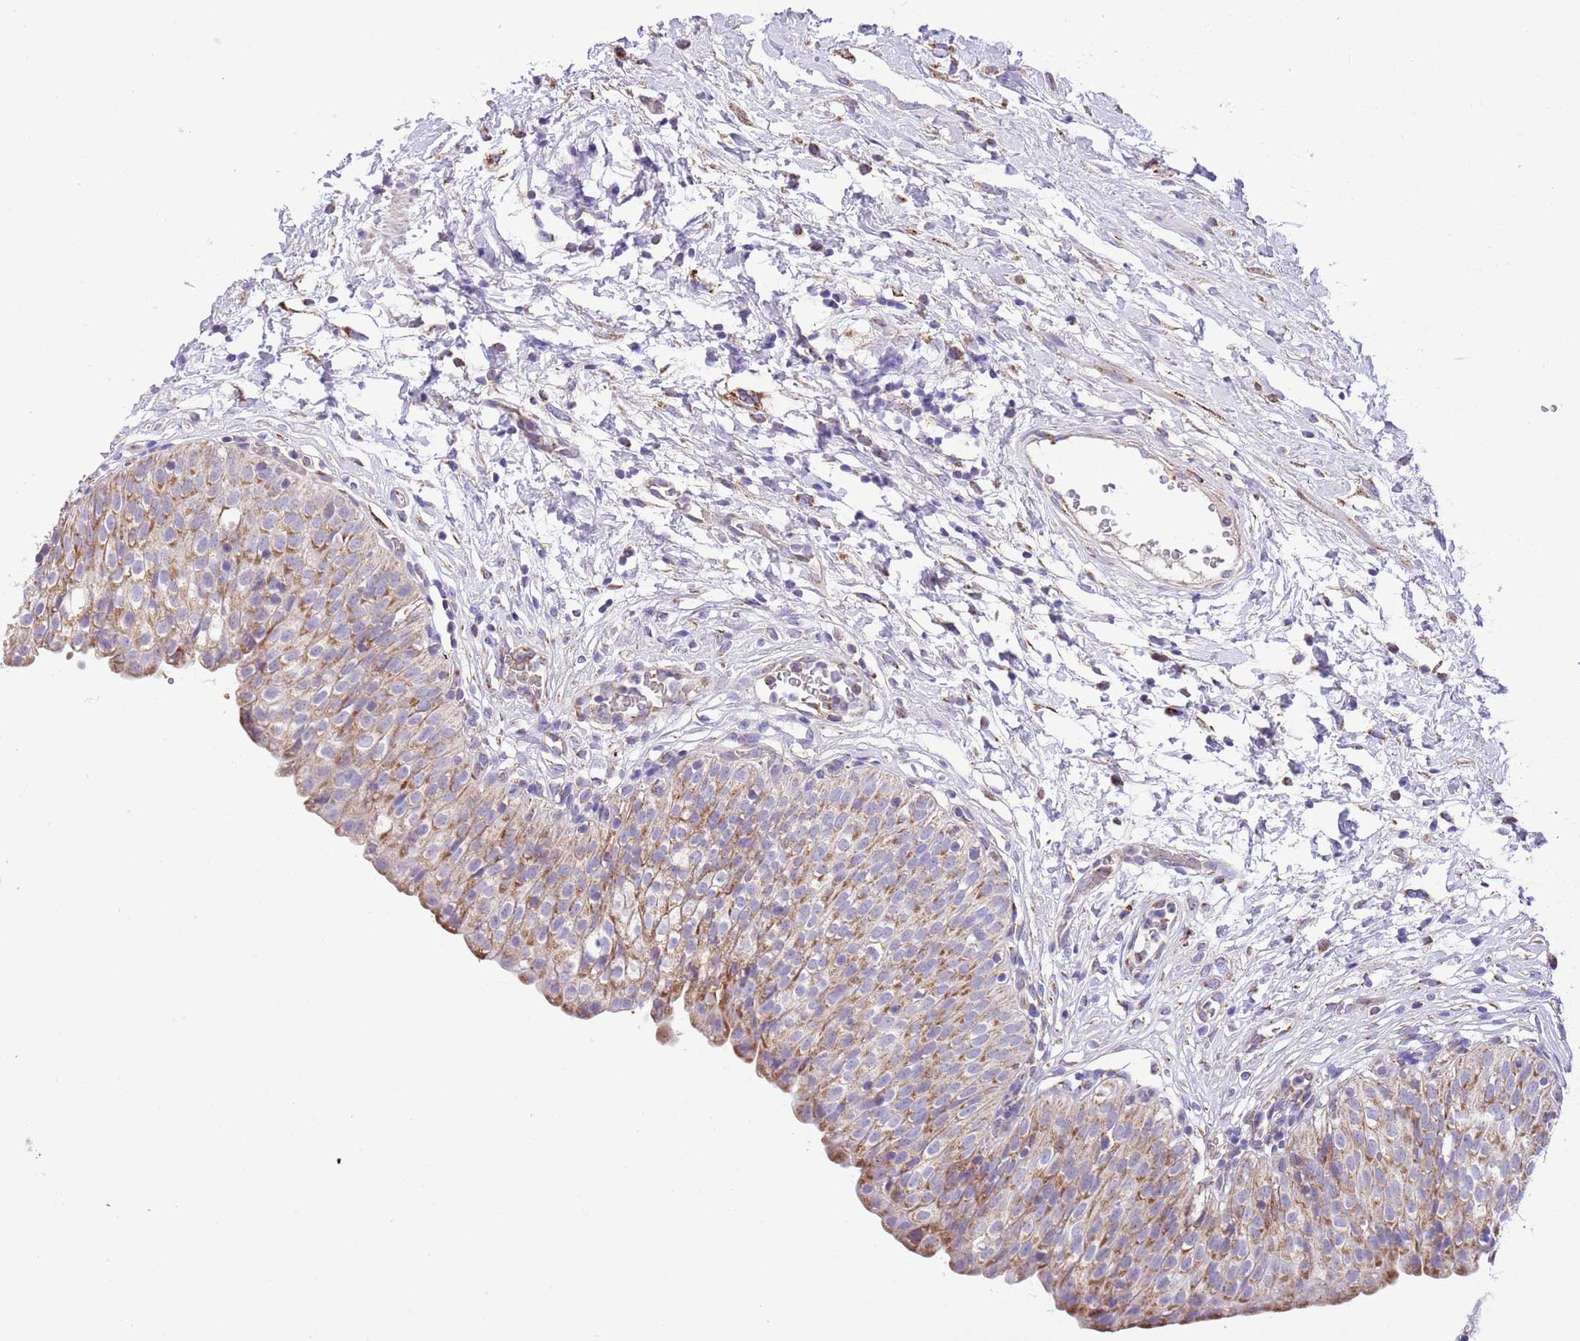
{"staining": {"intensity": "strong", "quantity": "25%-75%", "location": "cytoplasmic/membranous"}, "tissue": "urinary bladder", "cell_type": "Urothelial cells", "image_type": "normal", "snomed": [{"axis": "morphology", "description": "Normal tissue, NOS"}, {"axis": "topography", "description": "Urinary bladder"}], "caption": "This histopathology image shows immunohistochemistry (IHC) staining of unremarkable urinary bladder, with high strong cytoplasmic/membranous staining in about 25%-75% of urothelial cells.", "gene": "SS18L2", "patient": {"sex": "male", "age": 55}}